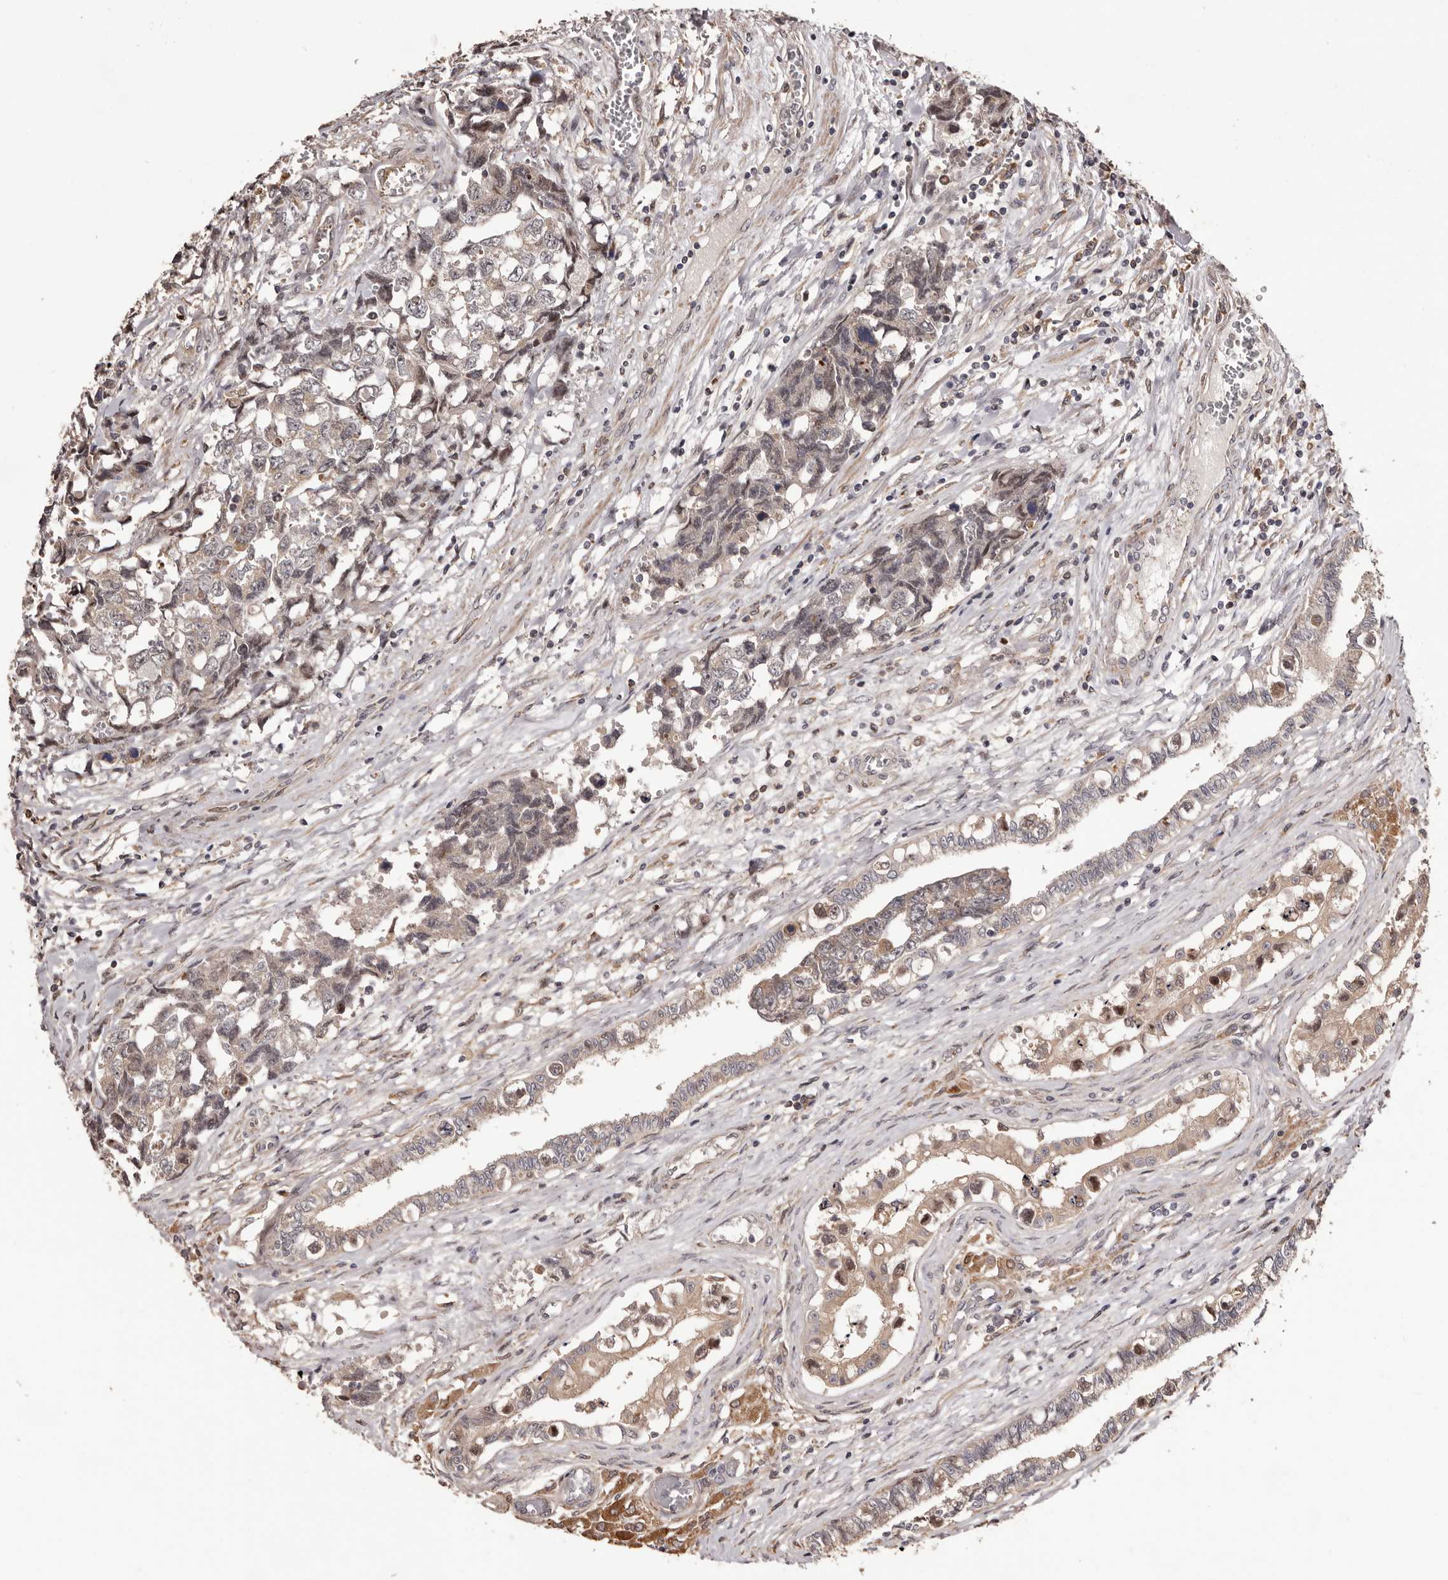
{"staining": {"intensity": "weak", "quantity": "<25%", "location": "cytoplasmic/membranous"}, "tissue": "testis cancer", "cell_type": "Tumor cells", "image_type": "cancer", "snomed": [{"axis": "morphology", "description": "Carcinoma, Embryonal, NOS"}, {"axis": "topography", "description": "Testis"}], "caption": "A histopathology image of testis cancer stained for a protein exhibits no brown staining in tumor cells.", "gene": "ZCCHC7", "patient": {"sex": "male", "age": 31}}